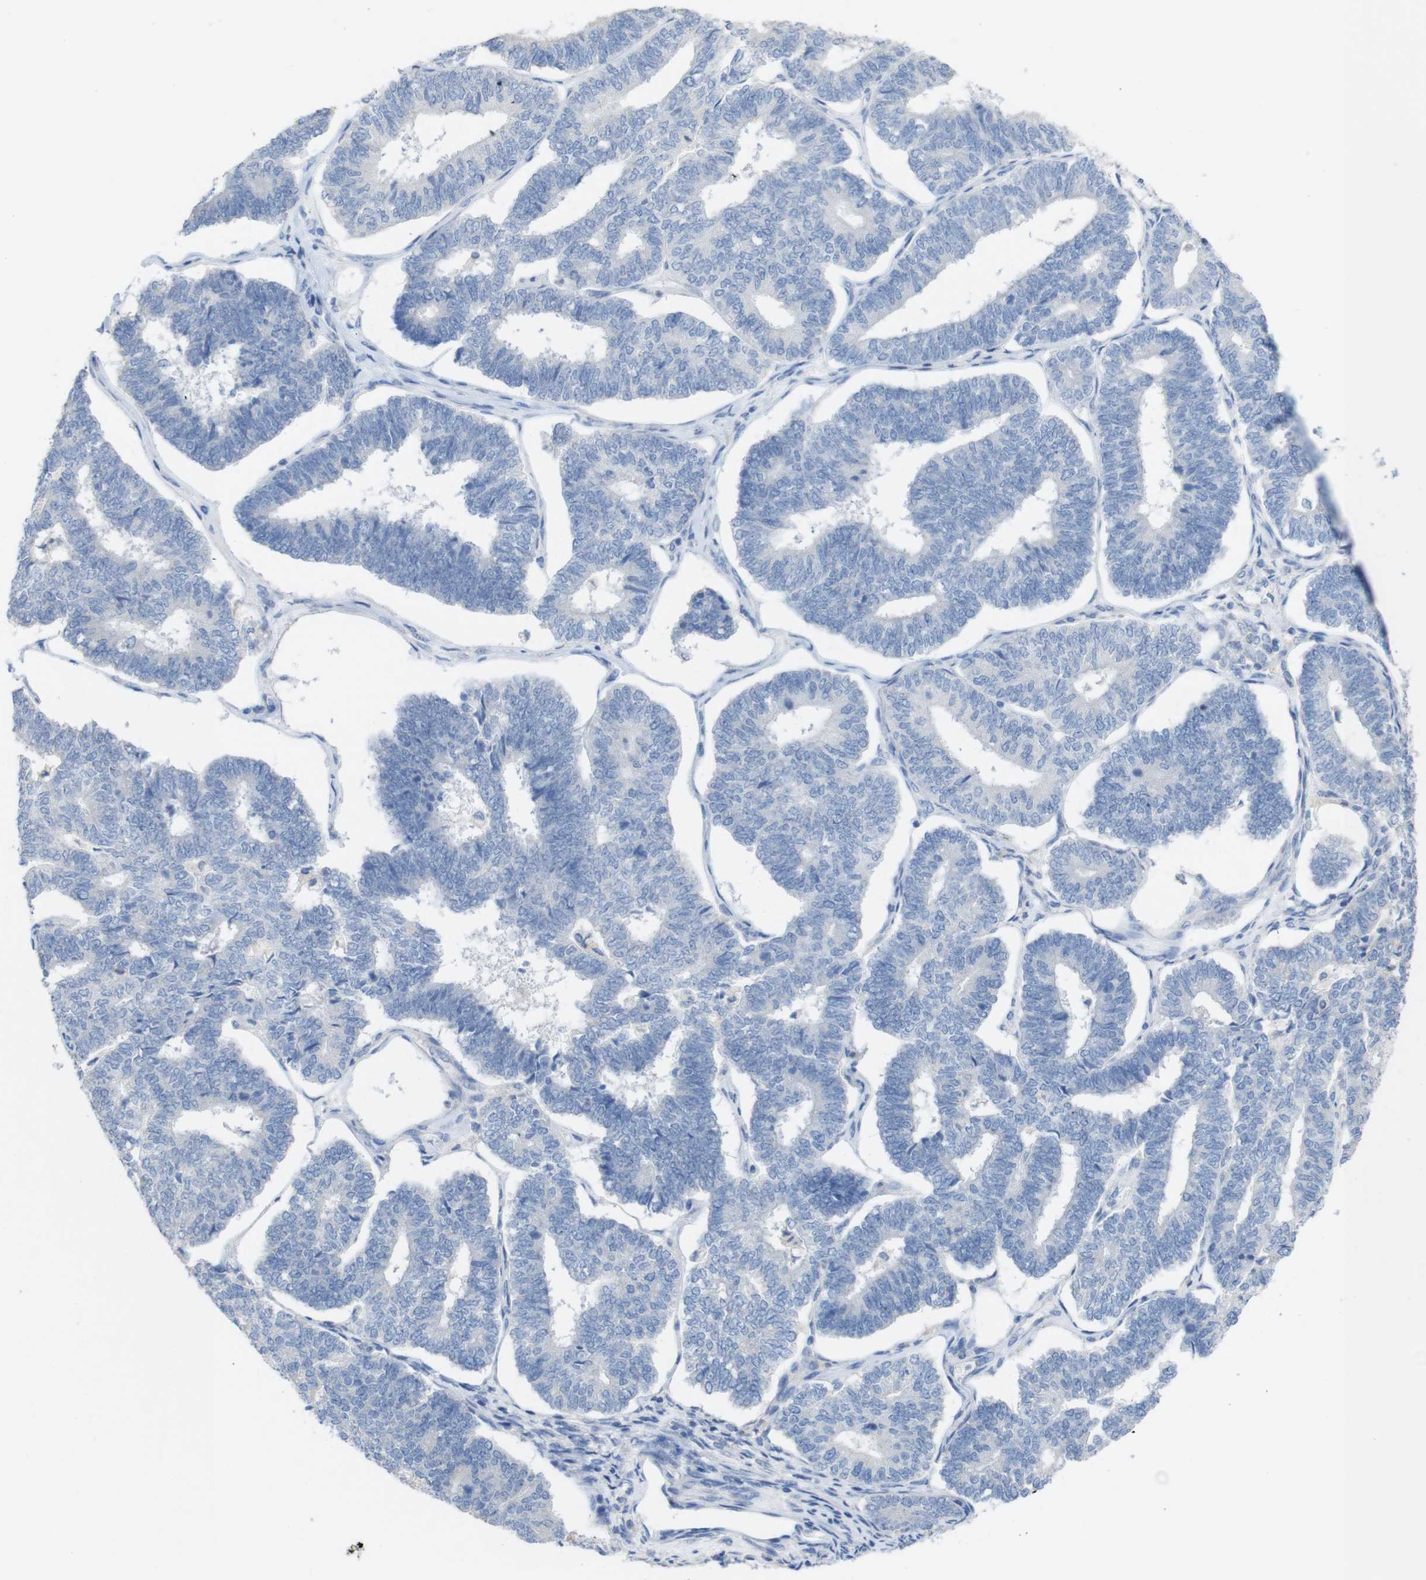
{"staining": {"intensity": "negative", "quantity": "none", "location": "none"}, "tissue": "endometrial cancer", "cell_type": "Tumor cells", "image_type": "cancer", "snomed": [{"axis": "morphology", "description": "Adenocarcinoma, NOS"}, {"axis": "topography", "description": "Endometrium"}], "caption": "This is a micrograph of IHC staining of endometrial adenocarcinoma, which shows no staining in tumor cells.", "gene": "LAG3", "patient": {"sex": "female", "age": 70}}